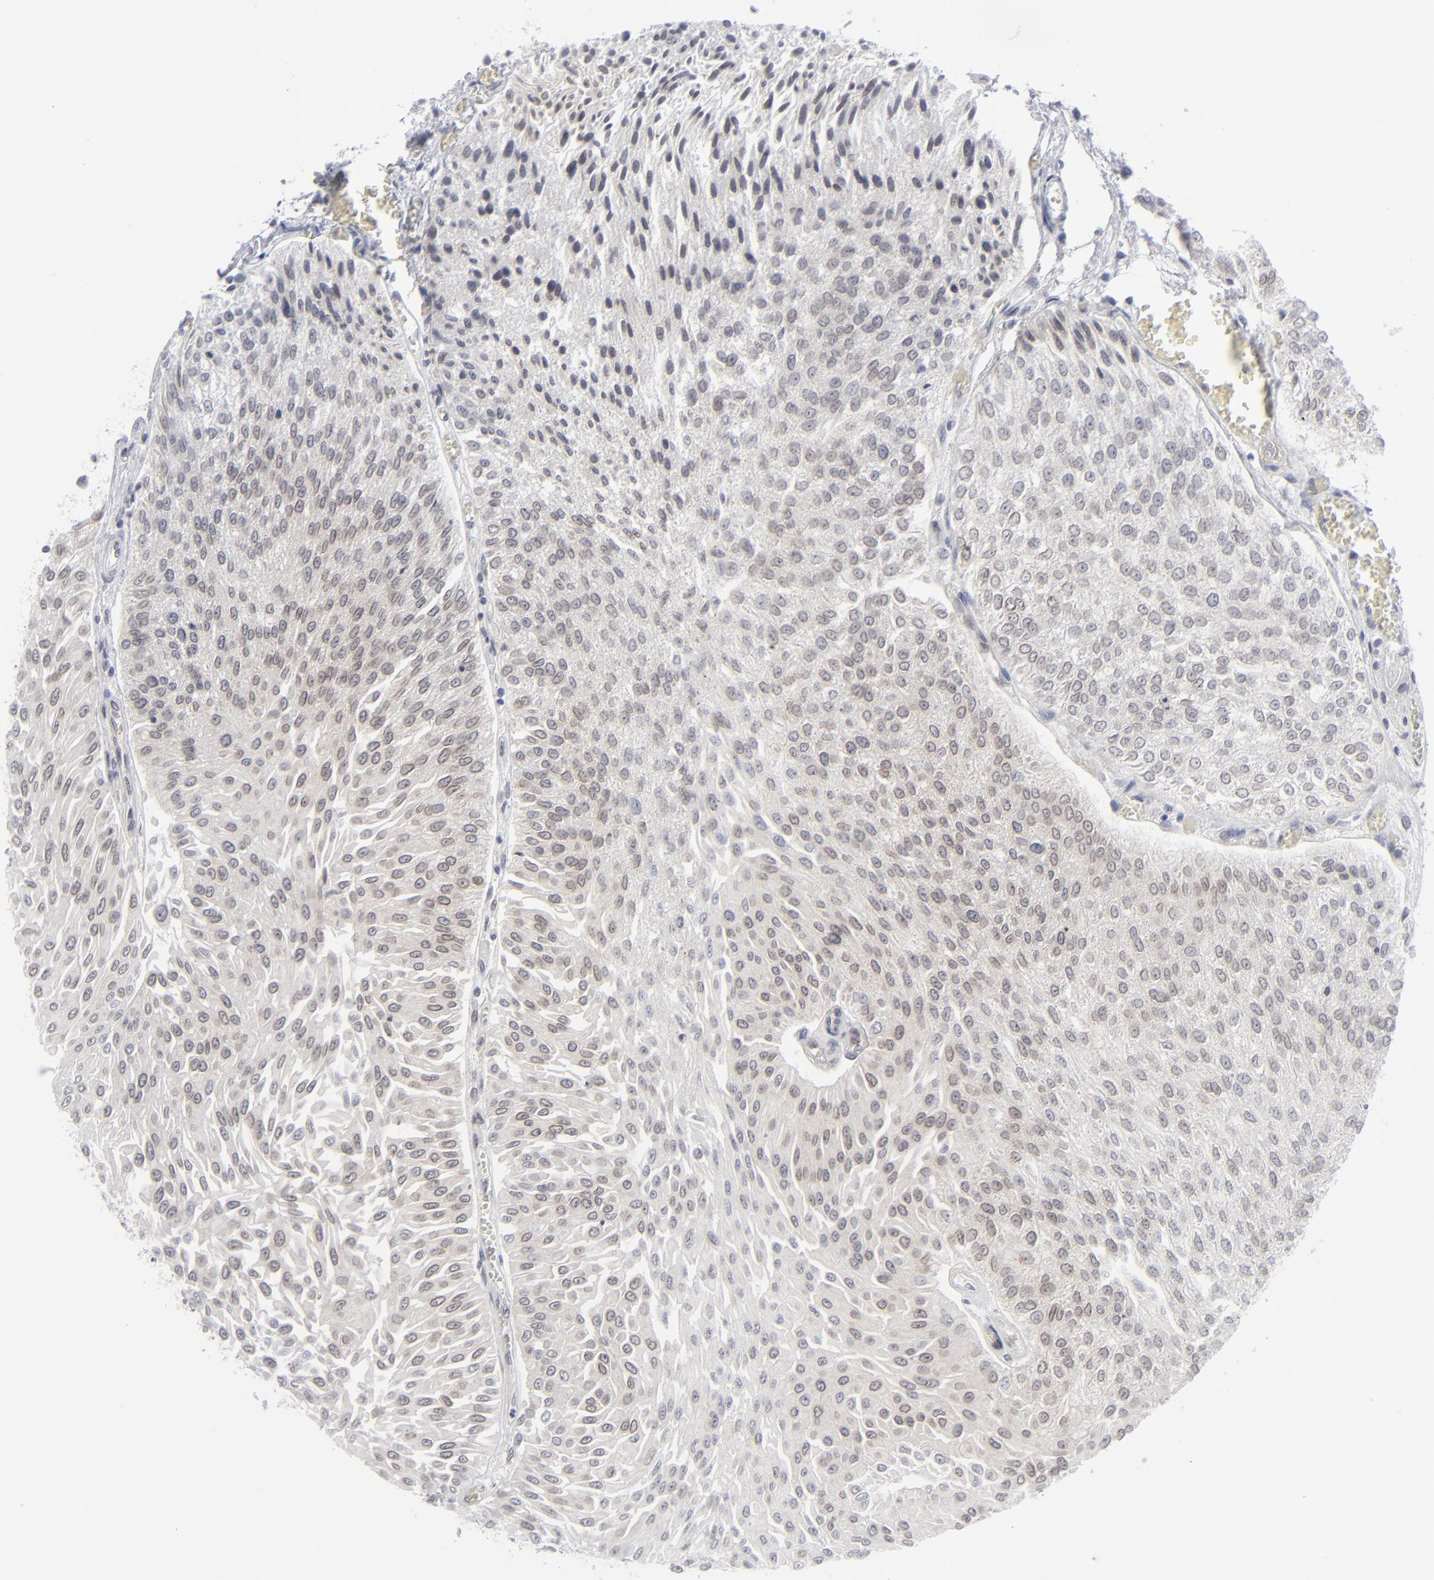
{"staining": {"intensity": "weak", "quantity": "<25%", "location": "cytoplasmic/membranous,nuclear"}, "tissue": "urothelial cancer", "cell_type": "Tumor cells", "image_type": "cancer", "snomed": [{"axis": "morphology", "description": "Urothelial carcinoma, Low grade"}, {"axis": "topography", "description": "Urinary bladder"}], "caption": "A high-resolution photomicrograph shows IHC staining of urothelial carcinoma (low-grade), which shows no significant staining in tumor cells.", "gene": "NUP88", "patient": {"sex": "male", "age": 86}}